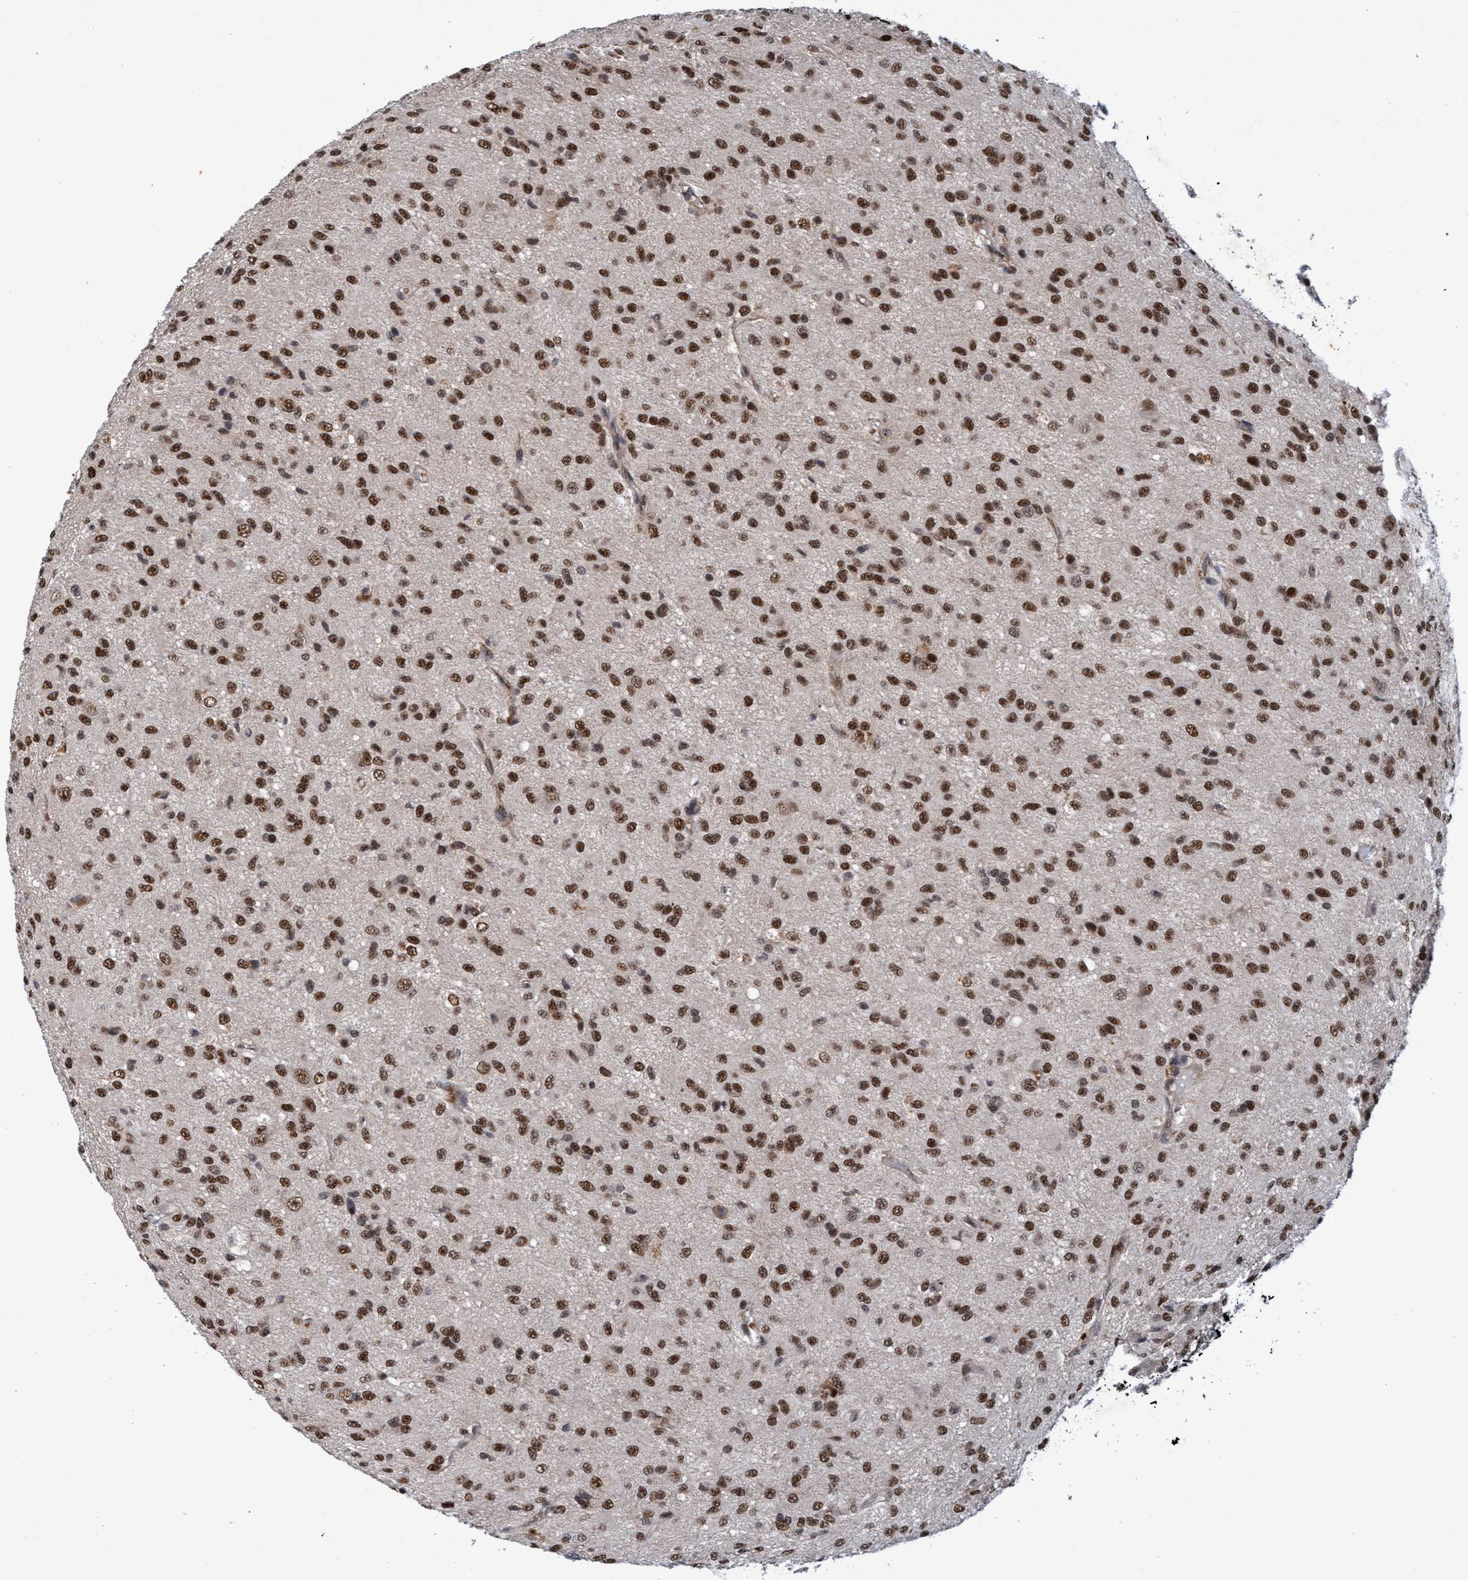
{"staining": {"intensity": "moderate", "quantity": ">75%", "location": "nuclear"}, "tissue": "glioma", "cell_type": "Tumor cells", "image_type": "cancer", "snomed": [{"axis": "morphology", "description": "Glioma, malignant, High grade"}, {"axis": "topography", "description": "Brain"}], "caption": "Immunohistochemistry (DAB) staining of human high-grade glioma (malignant) reveals moderate nuclear protein positivity in about >75% of tumor cells. (Stains: DAB in brown, nuclei in blue, Microscopy: brightfield microscopy at high magnification).", "gene": "GTF2F1", "patient": {"sex": "female", "age": 59}}